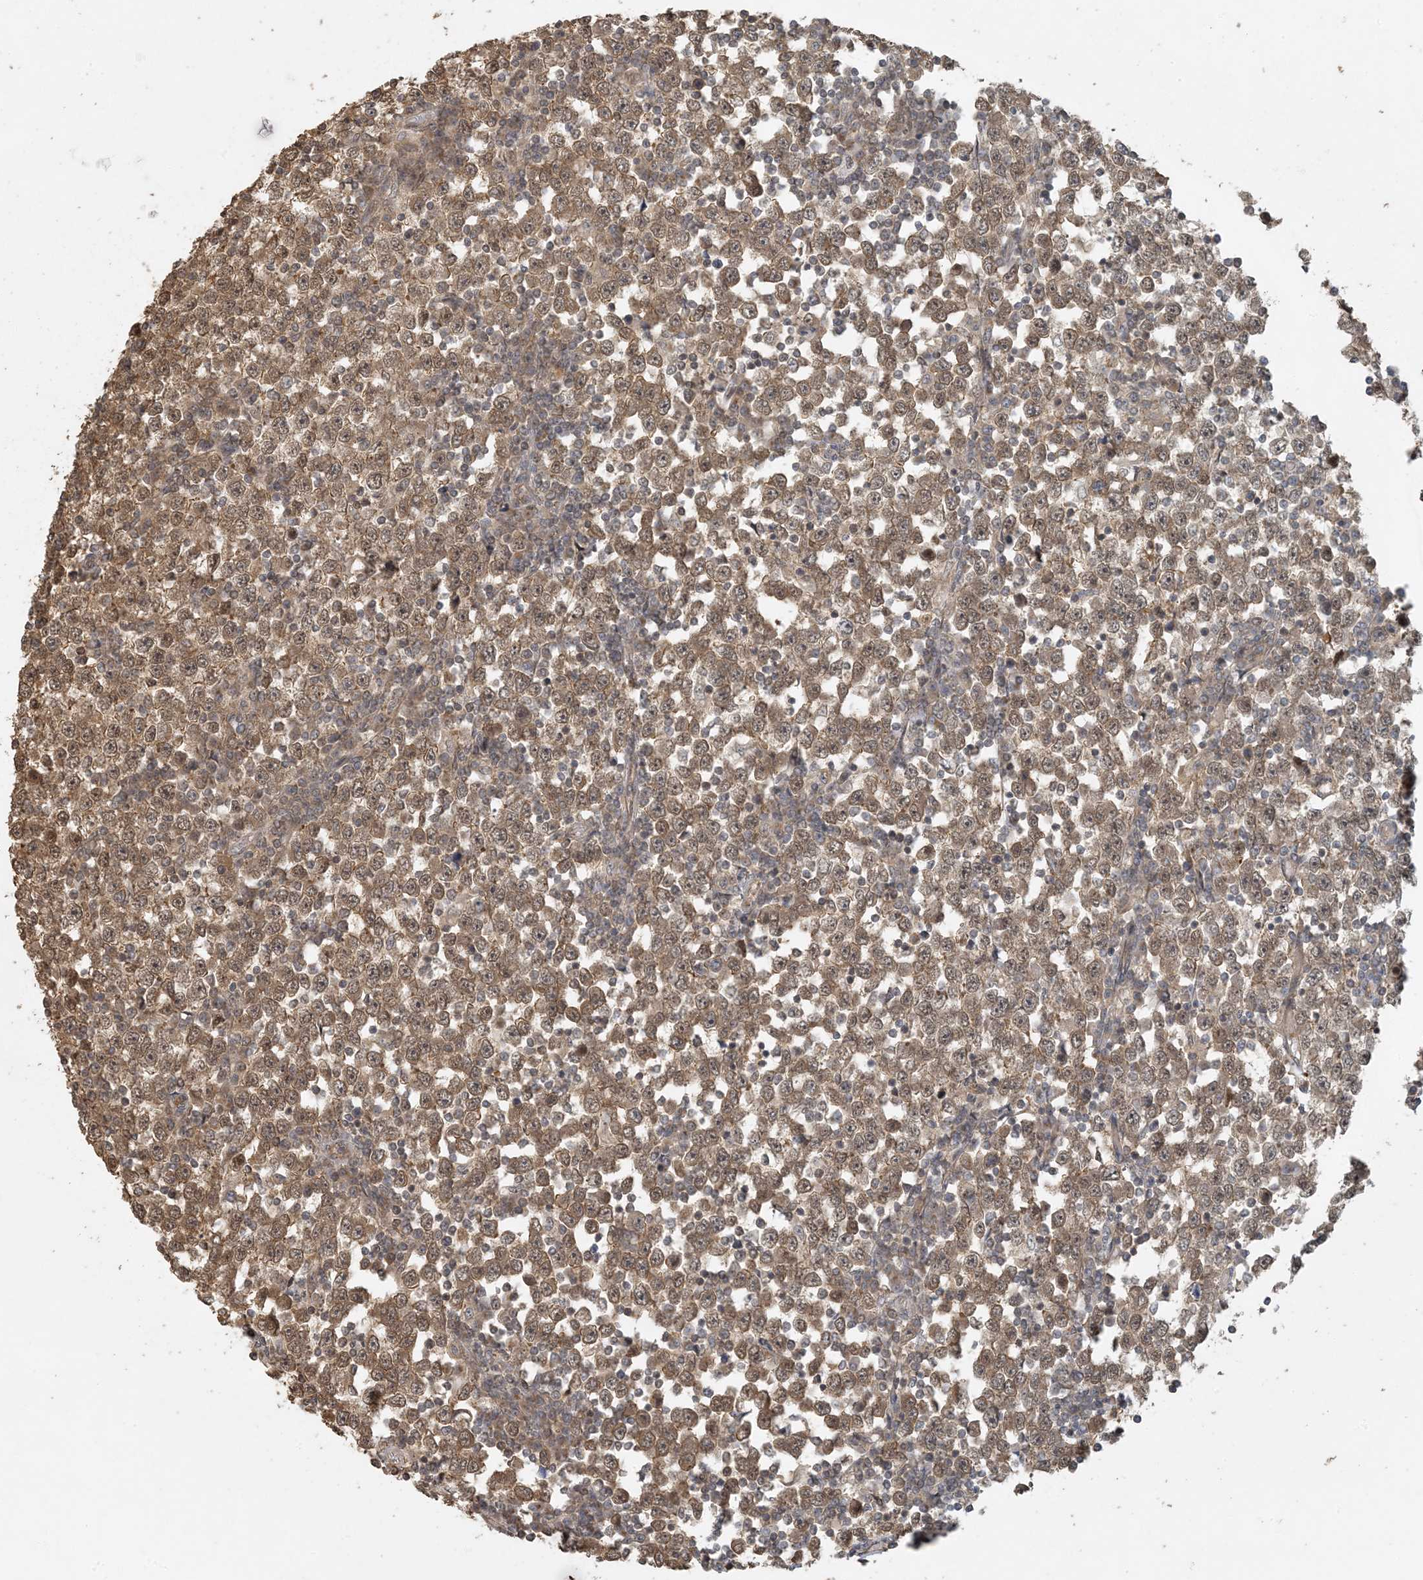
{"staining": {"intensity": "moderate", "quantity": ">75%", "location": "cytoplasmic/membranous"}, "tissue": "testis cancer", "cell_type": "Tumor cells", "image_type": "cancer", "snomed": [{"axis": "morphology", "description": "Seminoma, NOS"}, {"axis": "topography", "description": "Testis"}], "caption": "High-magnification brightfield microscopy of testis seminoma stained with DAB (brown) and counterstained with hematoxylin (blue). tumor cells exhibit moderate cytoplasmic/membranous expression is present in approximately>75% of cells. The protein of interest is stained brown, and the nuclei are stained in blue (DAB IHC with brightfield microscopy, high magnification).", "gene": "AK9", "patient": {"sex": "male", "age": 65}}